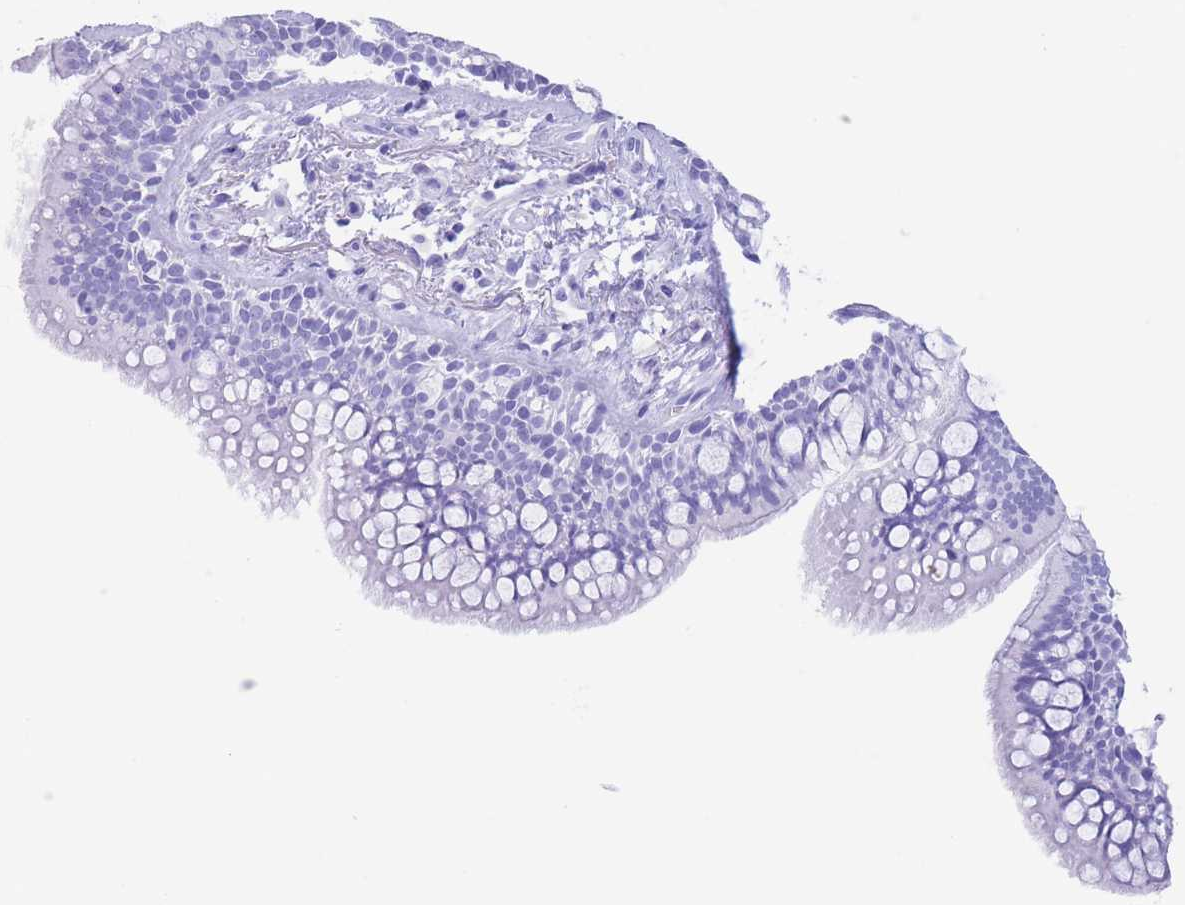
{"staining": {"intensity": "negative", "quantity": "none", "location": "none"}, "tissue": "bronchus", "cell_type": "Respiratory epithelial cells", "image_type": "normal", "snomed": [{"axis": "morphology", "description": "Normal tissue, NOS"}, {"axis": "morphology", "description": "Neoplasm, uncertain whether benign or malignant"}, {"axis": "topography", "description": "Bronchus"}, {"axis": "topography", "description": "Lung"}], "caption": "Immunohistochemistry (IHC) photomicrograph of benign human bronchus stained for a protein (brown), which exhibits no expression in respiratory epithelial cells.", "gene": "SLCO1B1", "patient": {"sex": "male", "age": 55}}